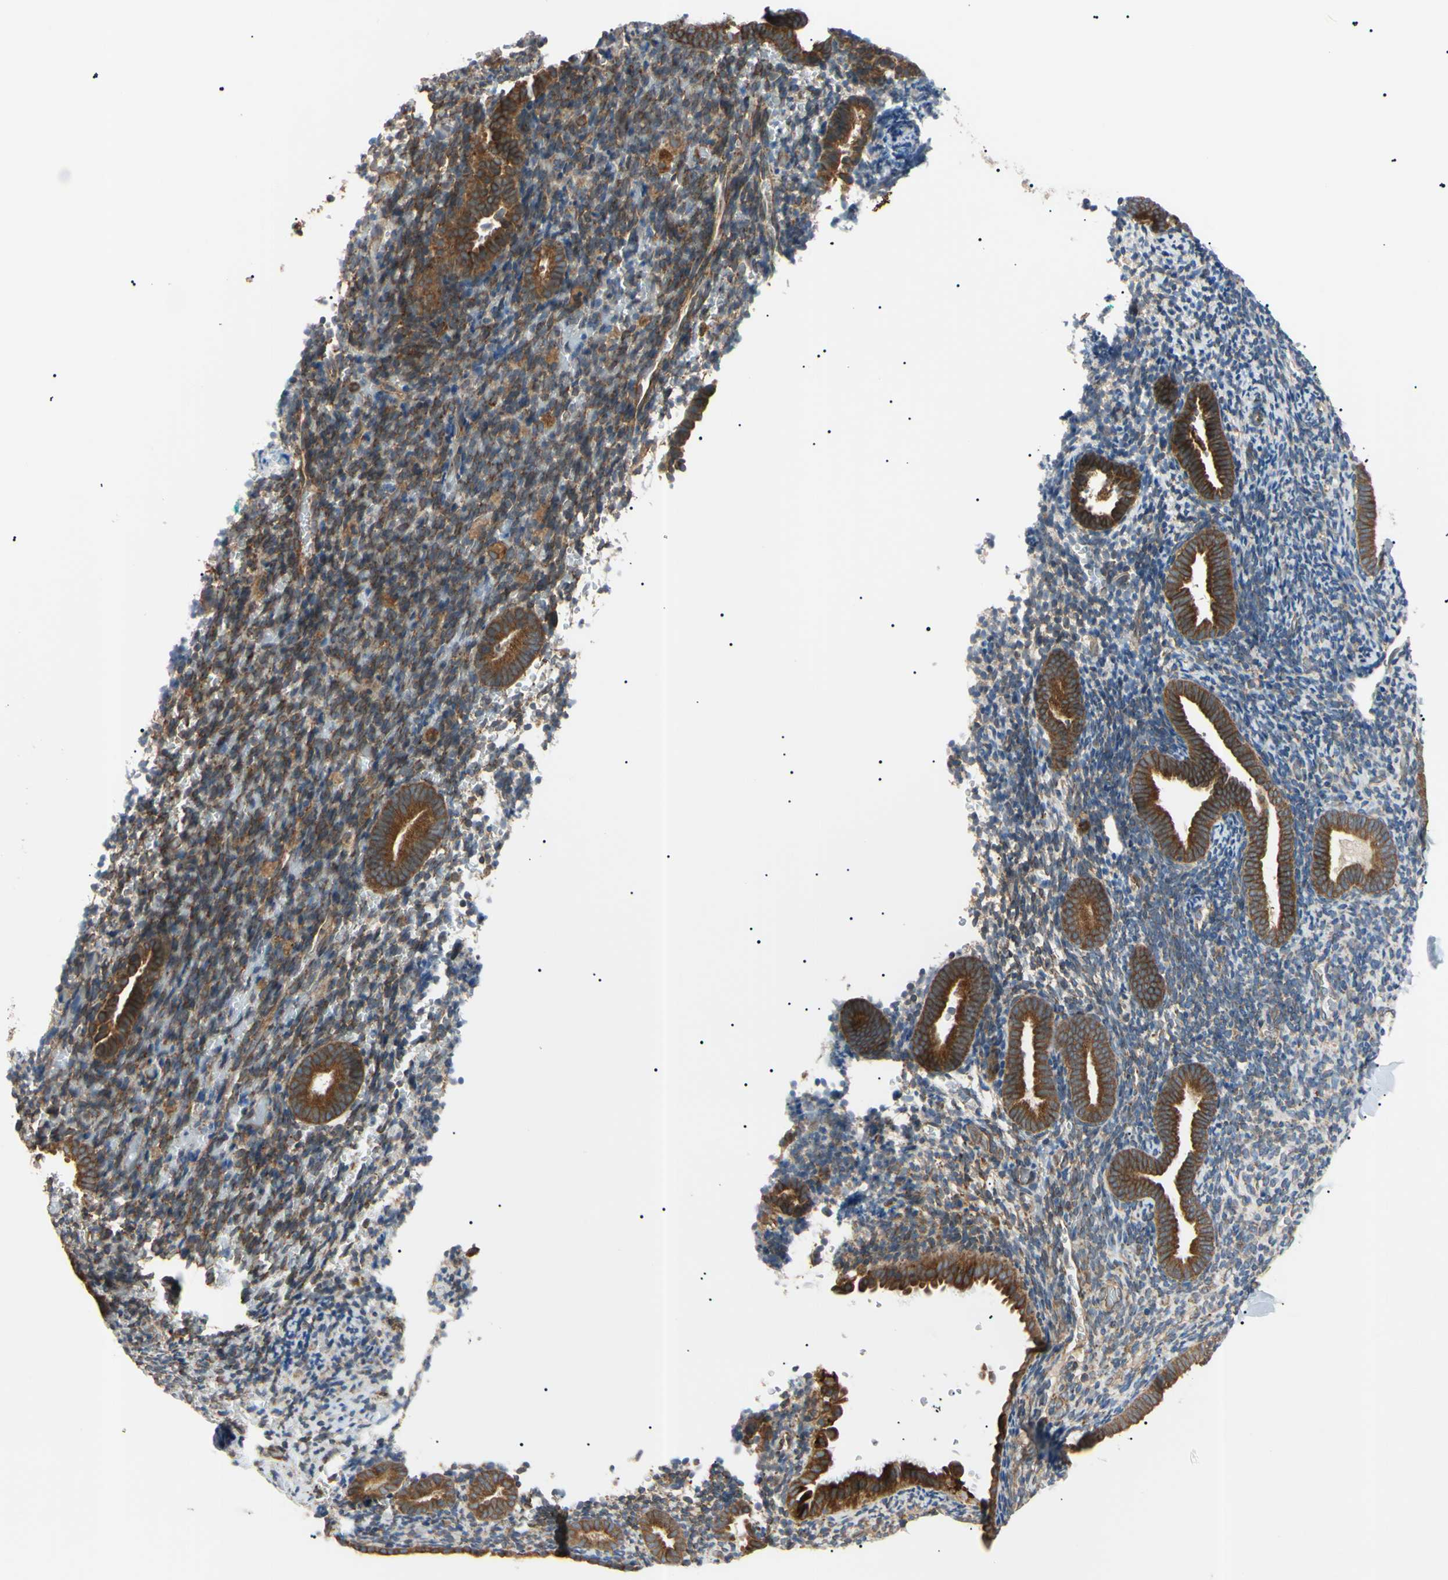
{"staining": {"intensity": "weak", "quantity": "25%-75%", "location": "cytoplasmic/membranous"}, "tissue": "endometrium", "cell_type": "Cells in endometrial stroma", "image_type": "normal", "snomed": [{"axis": "morphology", "description": "Normal tissue, NOS"}, {"axis": "topography", "description": "Endometrium"}], "caption": "Immunohistochemistry histopathology image of normal endometrium: endometrium stained using immunohistochemistry reveals low levels of weak protein expression localized specifically in the cytoplasmic/membranous of cells in endometrial stroma, appearing as a cytoplasmic/membranous brown color.", "gene": "VAPA", "patient": {"sex": "female", "age": 51}}